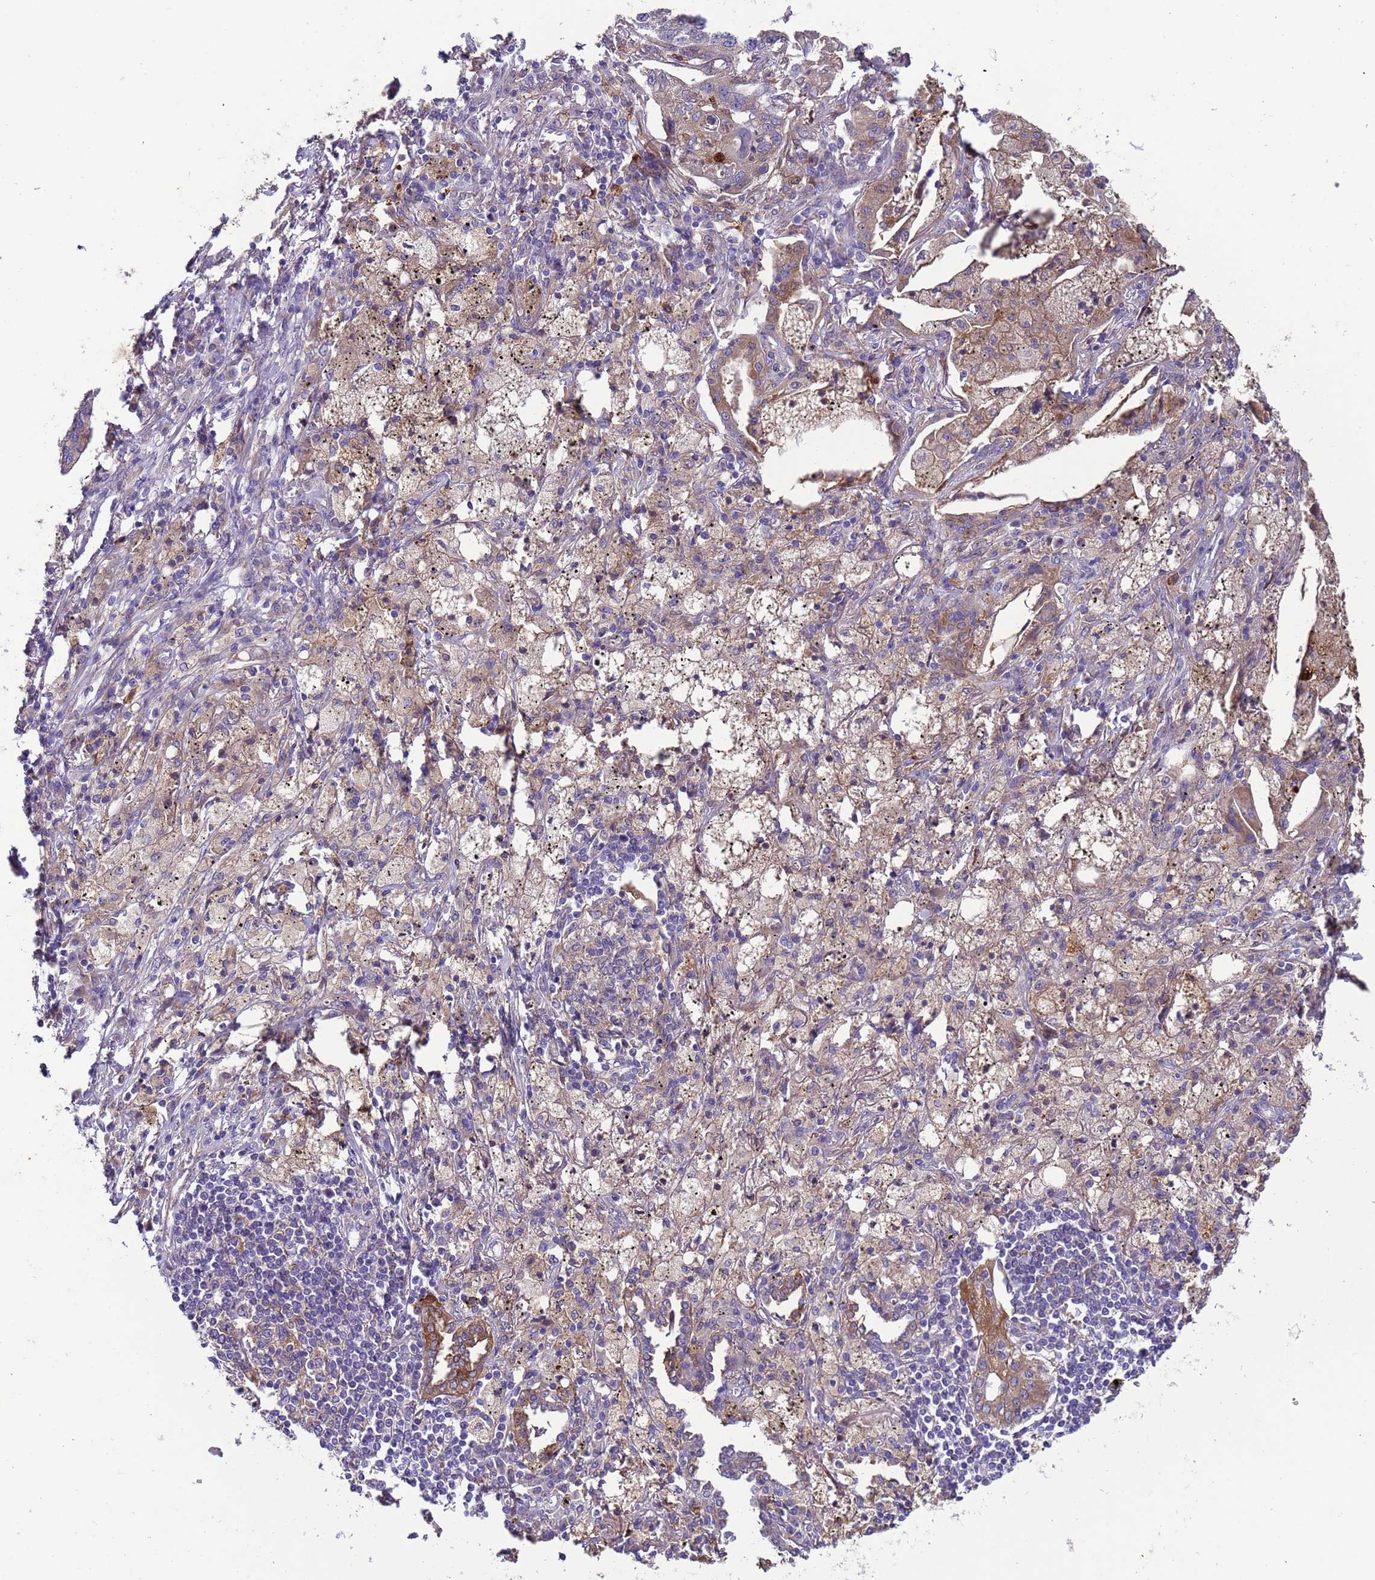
{"staining": {"intensity": "moderate", "quantity": "<25%", "location": "cytoplasmic/membranous"}, "tissue": "lung cancer", "cell_type": "Tumor cells", "image_type": "cancer", "snomed": [{"axis": "morphology", "description": "Squamous cell carcinoma, NOS"}, {"axis": "topography", "description": "Lung"}], "caption": "The immunohistochemical stain labels moderate cytoplasmic/membranous positivity in tumor cells of lung cancer (squamous cell carcinoma) tissue.", "gene": "PAQR7", "patient": {"sex": "female", "age": 63}}